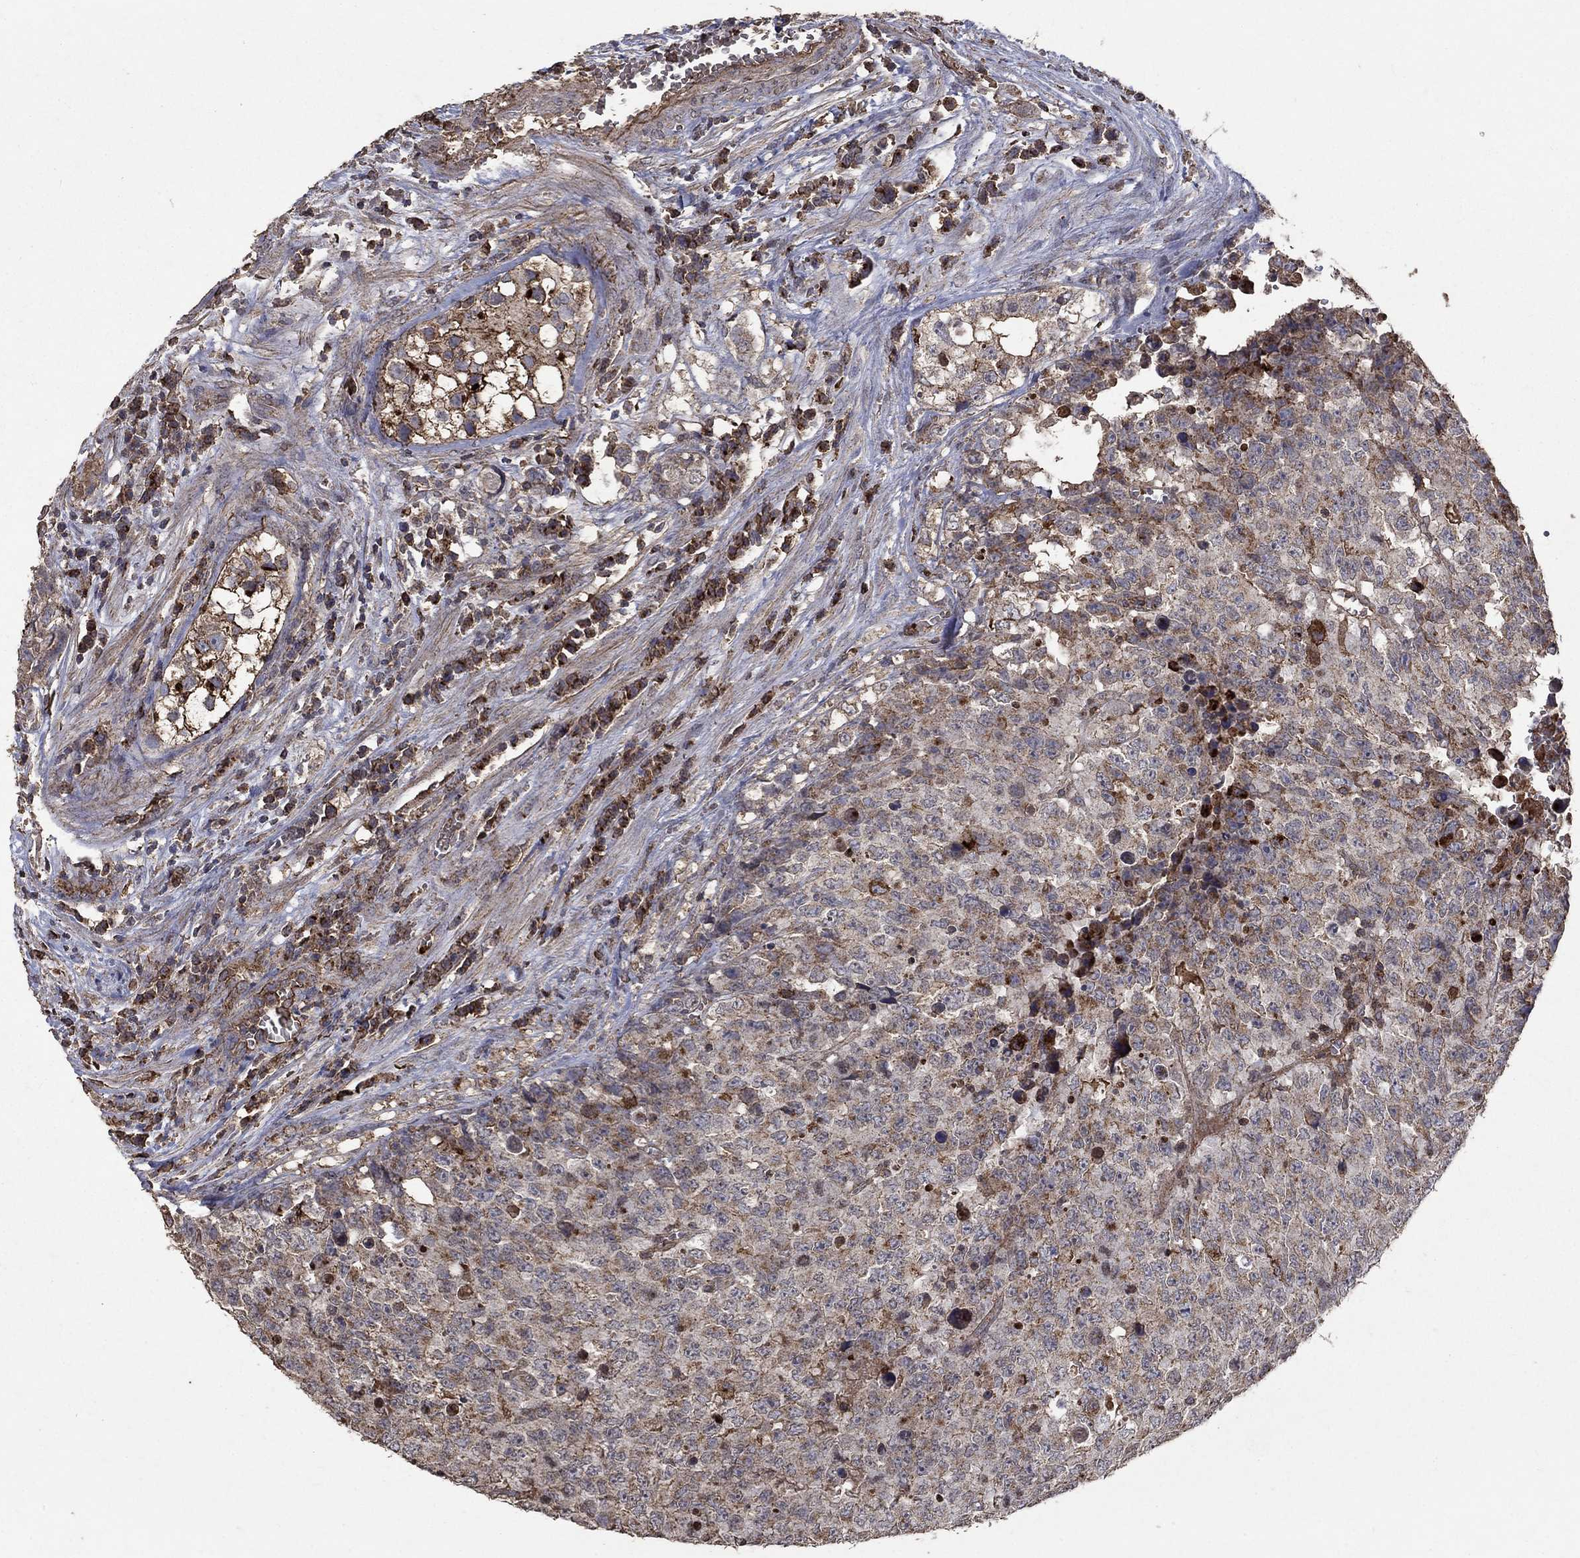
{"staining": {"intensity": "strong", "quantity": "<25%", "location": "cytoplasmic/membranous"}, "tissue": "testis cancer", "cell_type": "Tumor cells", "image_type": "cancer", "snomed": [{"axis": "morphology", "description": "Carcinoma, Embryonal, NOS"}, {"axis": "topography", "description": "Testis"}], "caption": "A histopathology image of testis cancer stained for a protein exhibits strong cytoplasmic/membranous brown staining in tumor cells.", "gene": "CD24", "patient": {"sex": "male", "age": 23}}